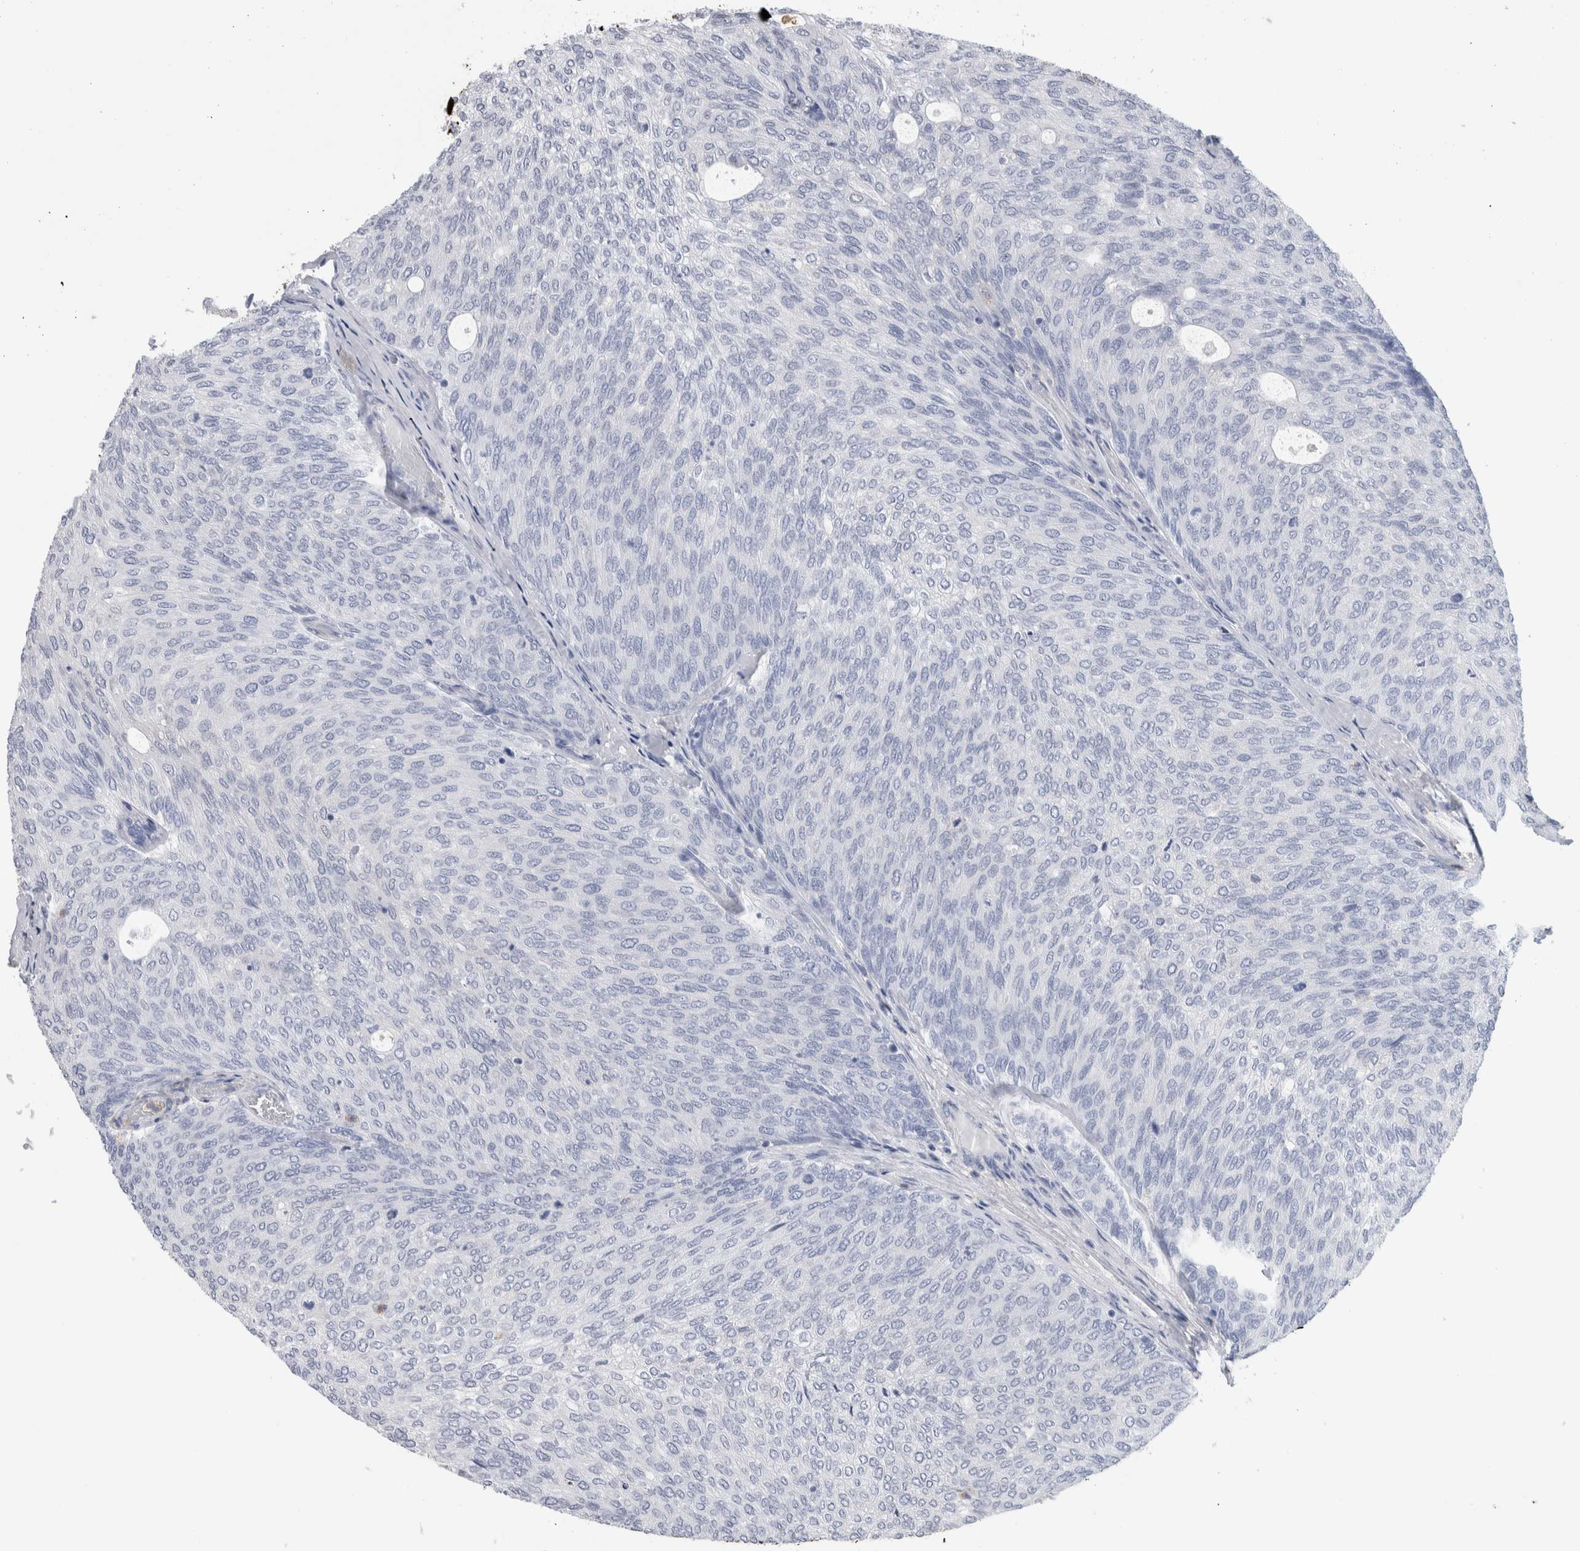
{"staining": {"intensity": "negative", "quantity": "none", "location": "none"}, "tissue": "urothelial cancer", "cell_type": "Tumor cells", "image_type": "cancer", "snomed": [{"axis": "morphology", "description": "Urothelial carcinoma, Low grade"}, {"axis": "topography", "description": "Urinary bladder"}], "caption": "Immunohistochemistry image of neoplastic tissue: human low-grade urothelial carcinoma stained with DAB displays no significant protein staining in tumor cells.", "gene": "LURAP1L", "patient": {"sex": "female", "age": 79}}